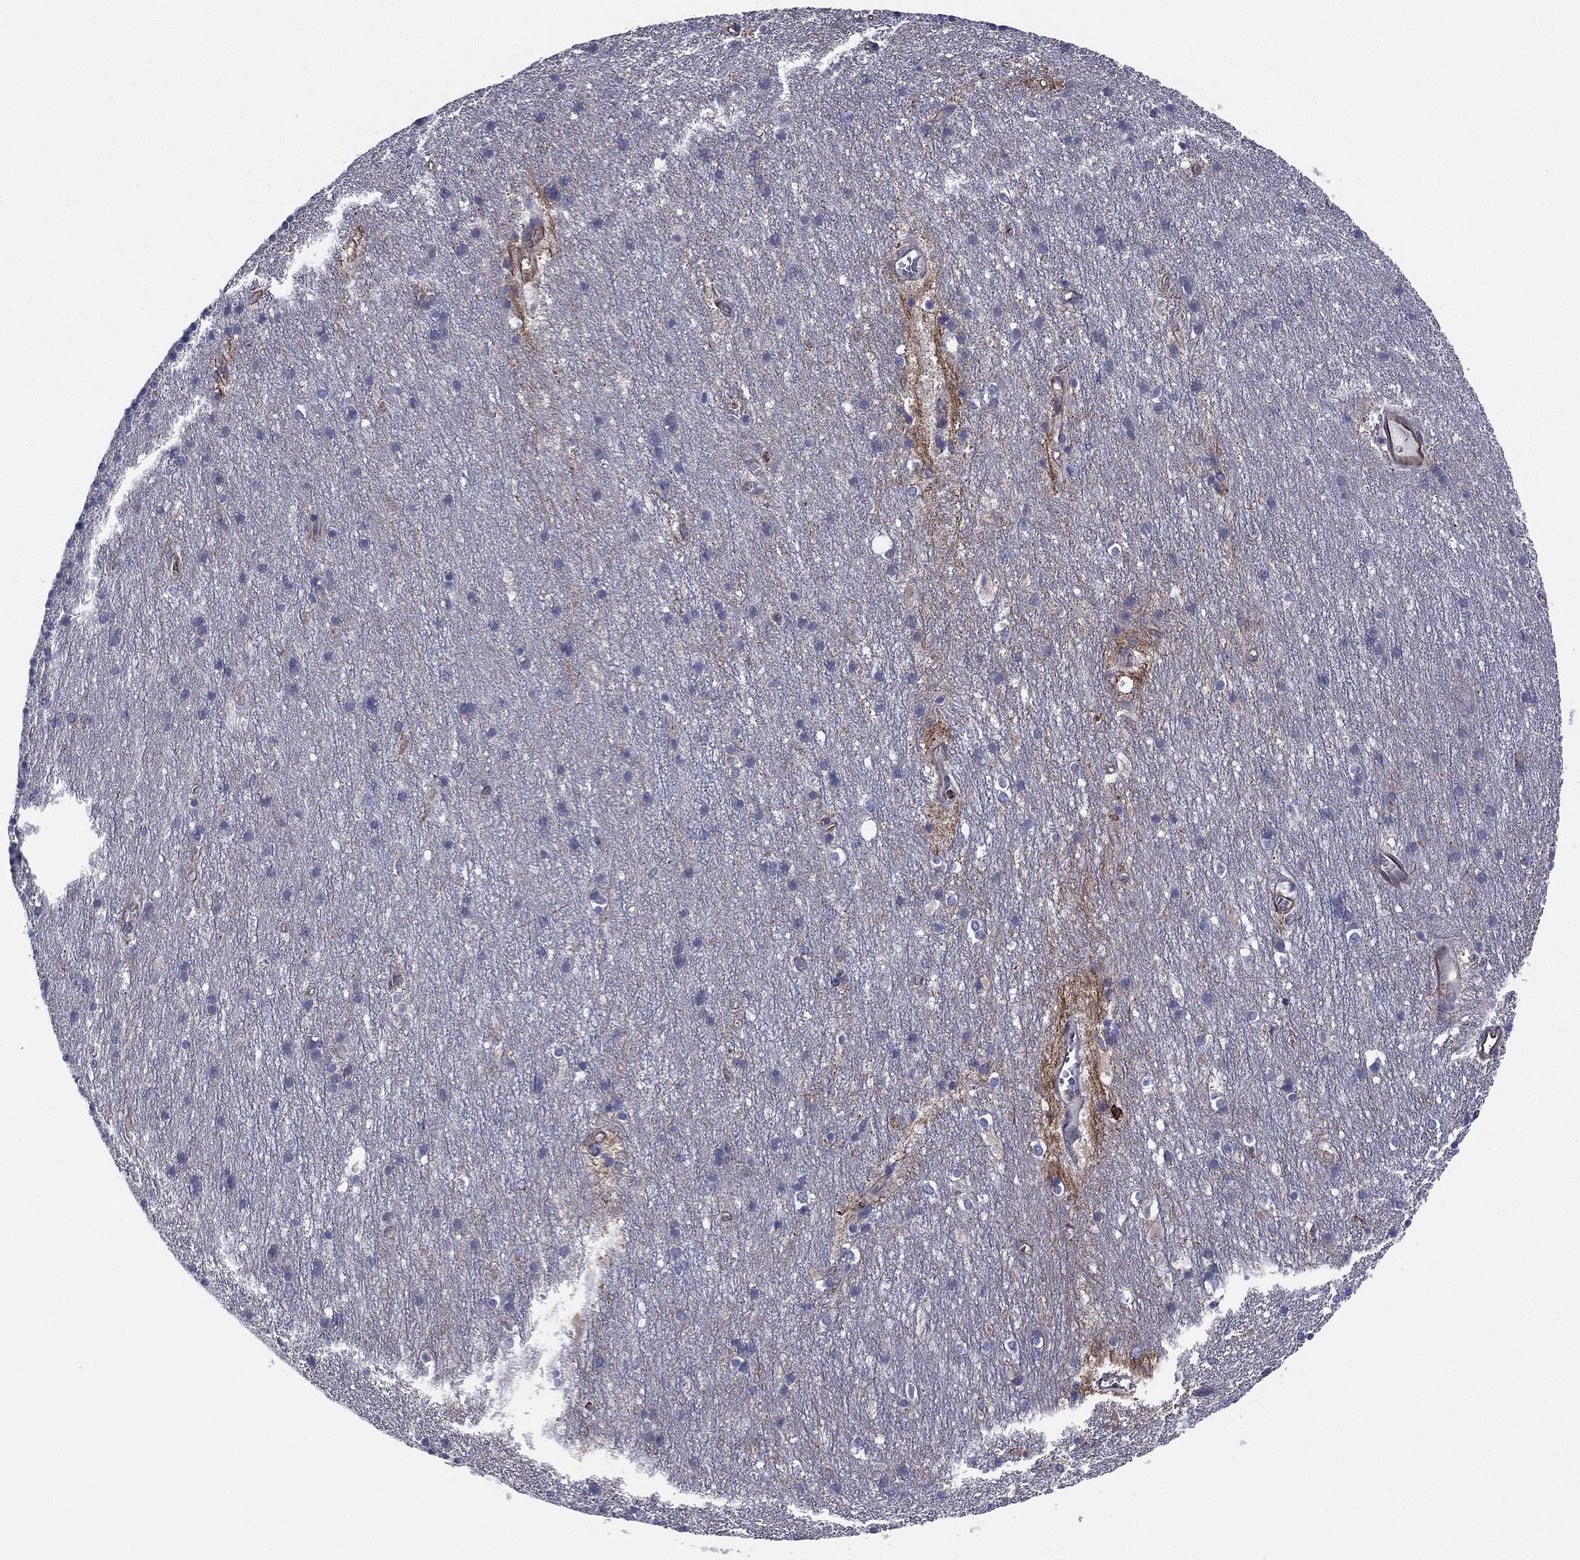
{"staining": {"intensity": "negative", "quantity": "none", "location": "none"}, "tissue": "cerebellum", "cell_type": "Cells in granular layer", "image_type": "normal", "snomed": [{"axis": "morphology", "description": "Normal tissue, NOS"}, {"axis": "topography", "description": "Cerebellum"}], "caption": "DAB immunohistochemical staining of normal human cerebellum displays no significant positivity in cells in granular layer. (DAB (3,3'-diaminobenzidine) IHC with hematoxylin counter stain).", "gene": "SCUBE1", "patient": {"sex": "male", "age": 70}}